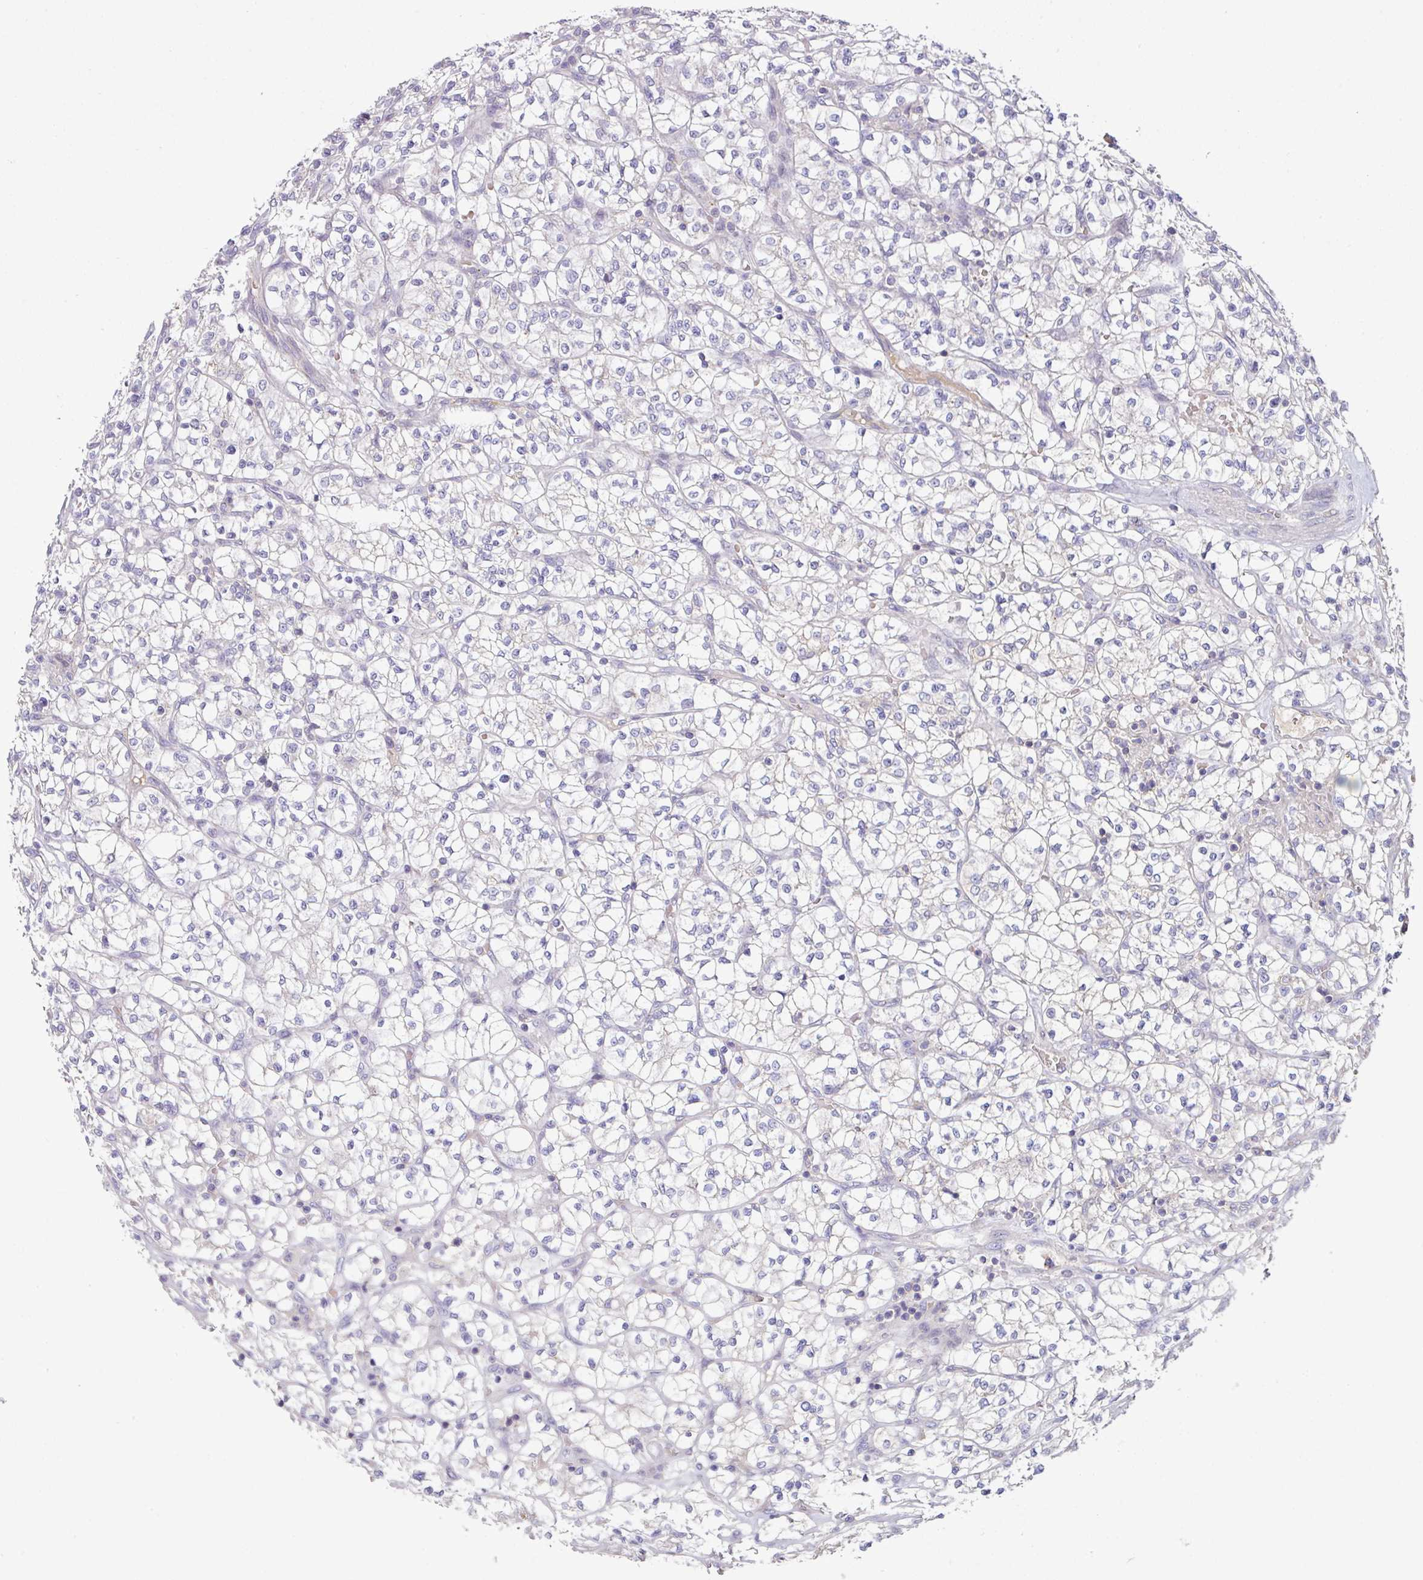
{"staining": {"intensity": "negative", "quantity": "none", "location": "none"}, "tissue": "renal cancer", "cell_type": "Tumor cells", "image_type": "cancer", "snomed": [{"axis": "morphology", "description": "Adenocarcinoma, NOS"}, {"axis": "topography", "description": "Kidney"}], "caption": "Immunohistochemistry (IHC) of human renal cancer exhibits no positivity in tumor cells.", "gene": "SLAMF6", "patient": {"sex": "female", "age": 64}}